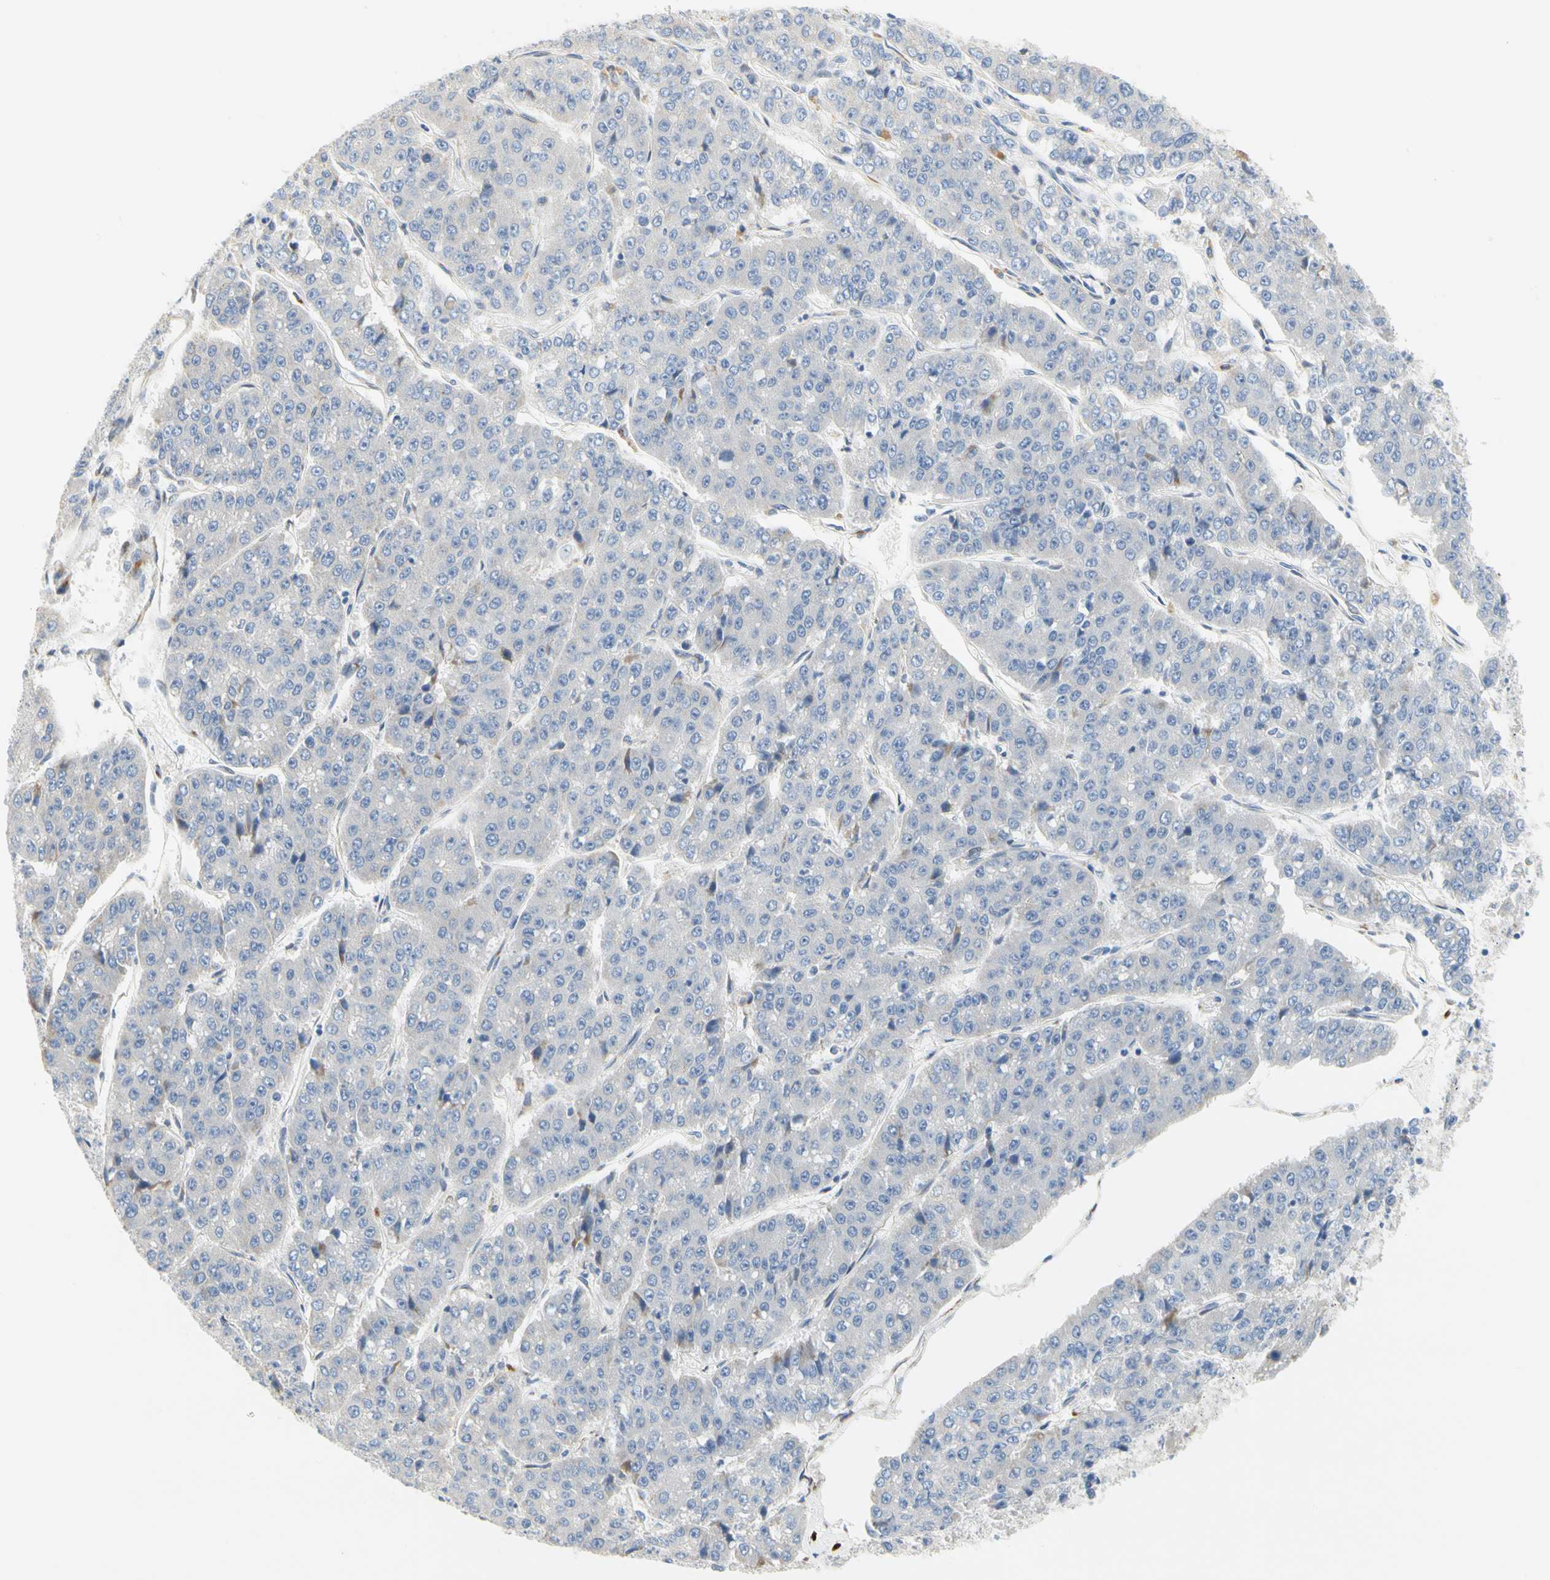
{"staining": {"intensity": "negative", "quantity": "none", "location": "none"}, "tissue": "pancreatic cancer", "cell_type": "Tumor cells", "image_type": "cancer", "snomed": [{"axis": "morphology", "description": "Adenocarcinoma, NOS"}, {"axis": "topography", "description": "Pancreas"}], "caption": "DAB immunohistochemical staining of human pancreatic cancer (adenocarcinoma) shows no significant expression in tumor cells. The staining was performed using DAB to visualize the protein expression in brown, while the nuclei were stained in blue with hematoxylin (Magnification: 20x).", "gene": "ZNF236", "patient": {"sex": "male", "age": 50}}